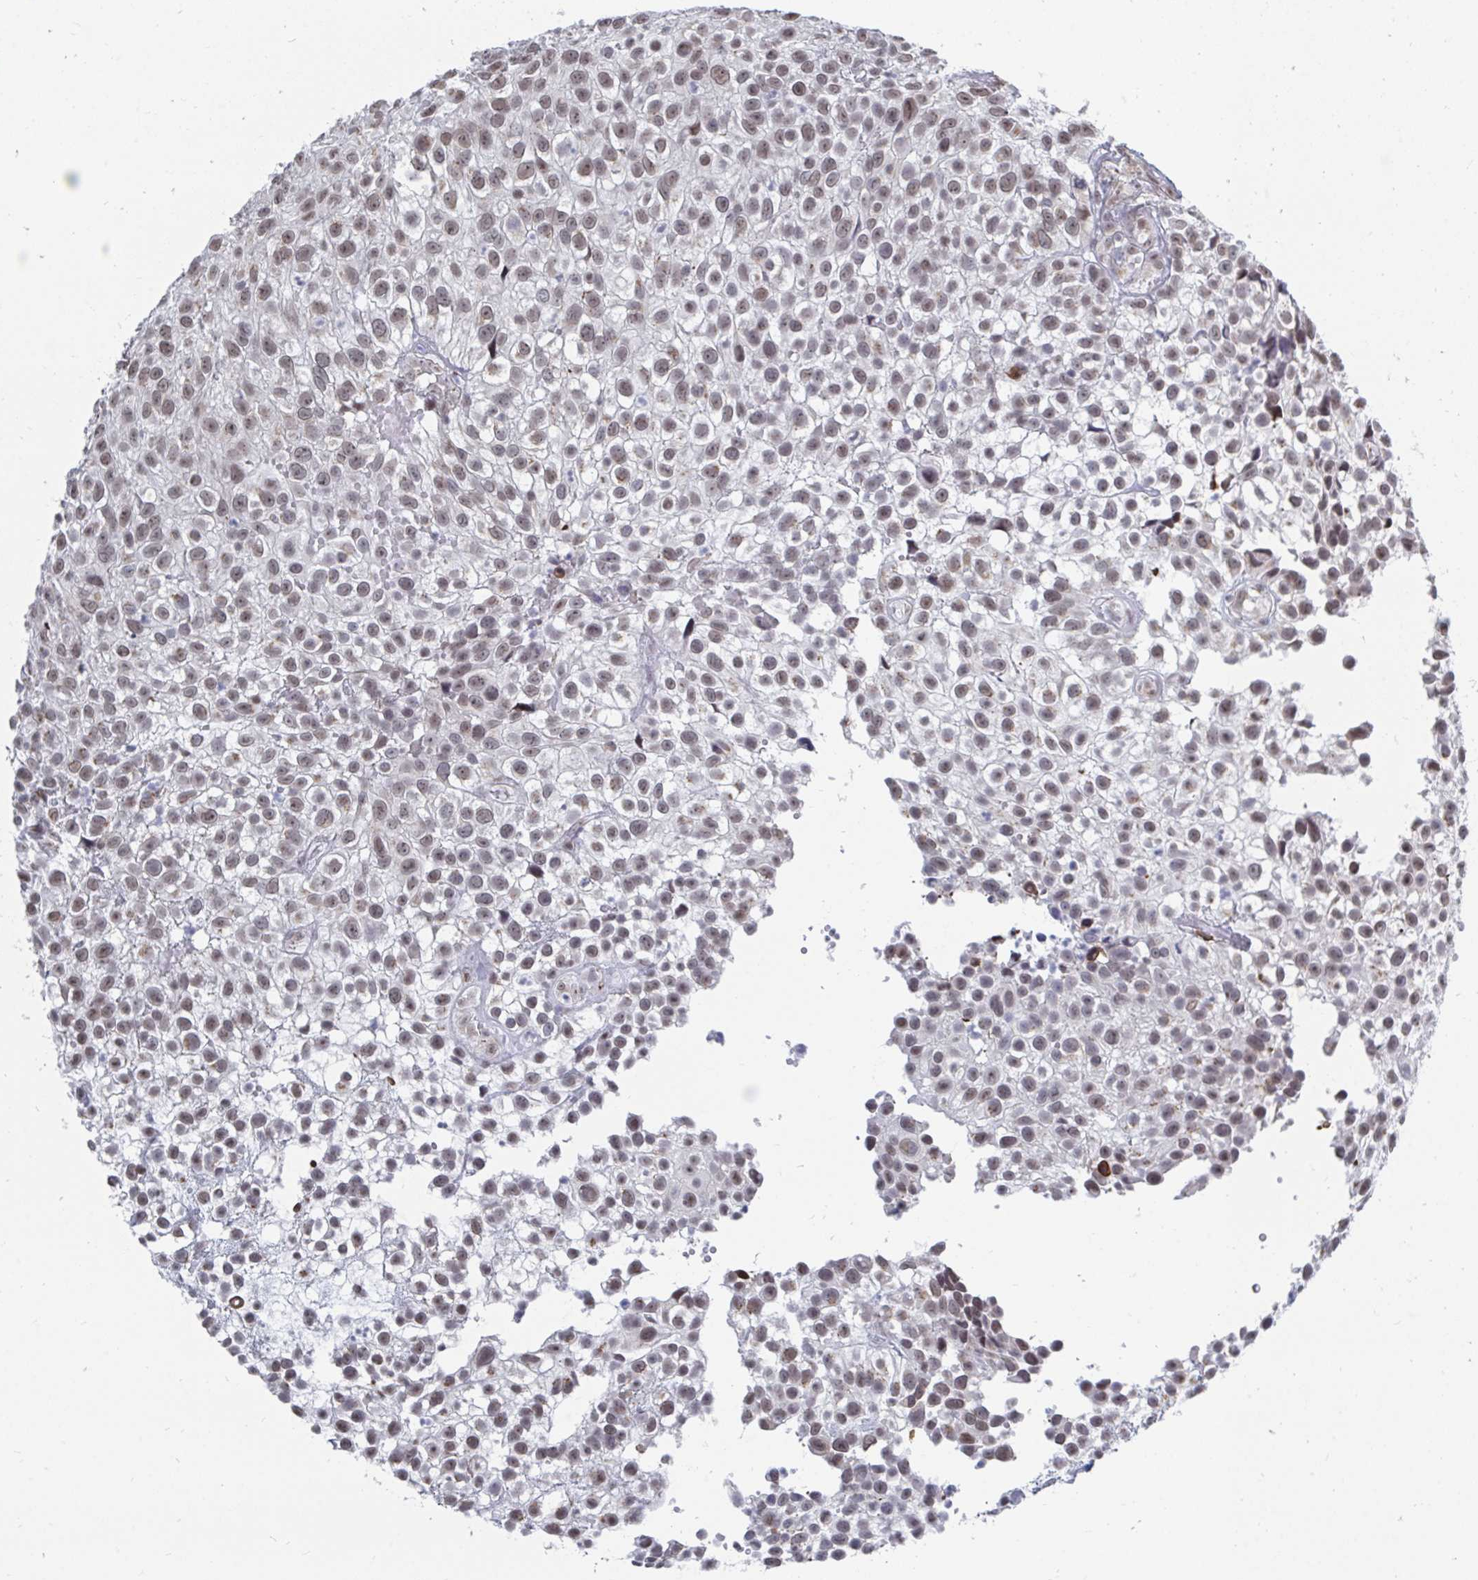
{"staining": {"intensity": "weak", "quantity": ">75%", "location": "nuclear"}, "tissue": "urothelial cancer", "cell_type": "Tumor cells", "image_type": "cancer", "snomed": [{"axis": "morphology", "description": "Urothelial carcinoma, High grade"}, {"axis": "topography", "description": "Urinary bladder"}], "caption": "Immunohistochemical staining of human urothelial carcinoma (high-grade) exhibits low levels of weak nuclear protein staining in approximately >75% of tumor cells.", "gene": "TRIP12", "patient": {"sex": "male", "age": 56}}